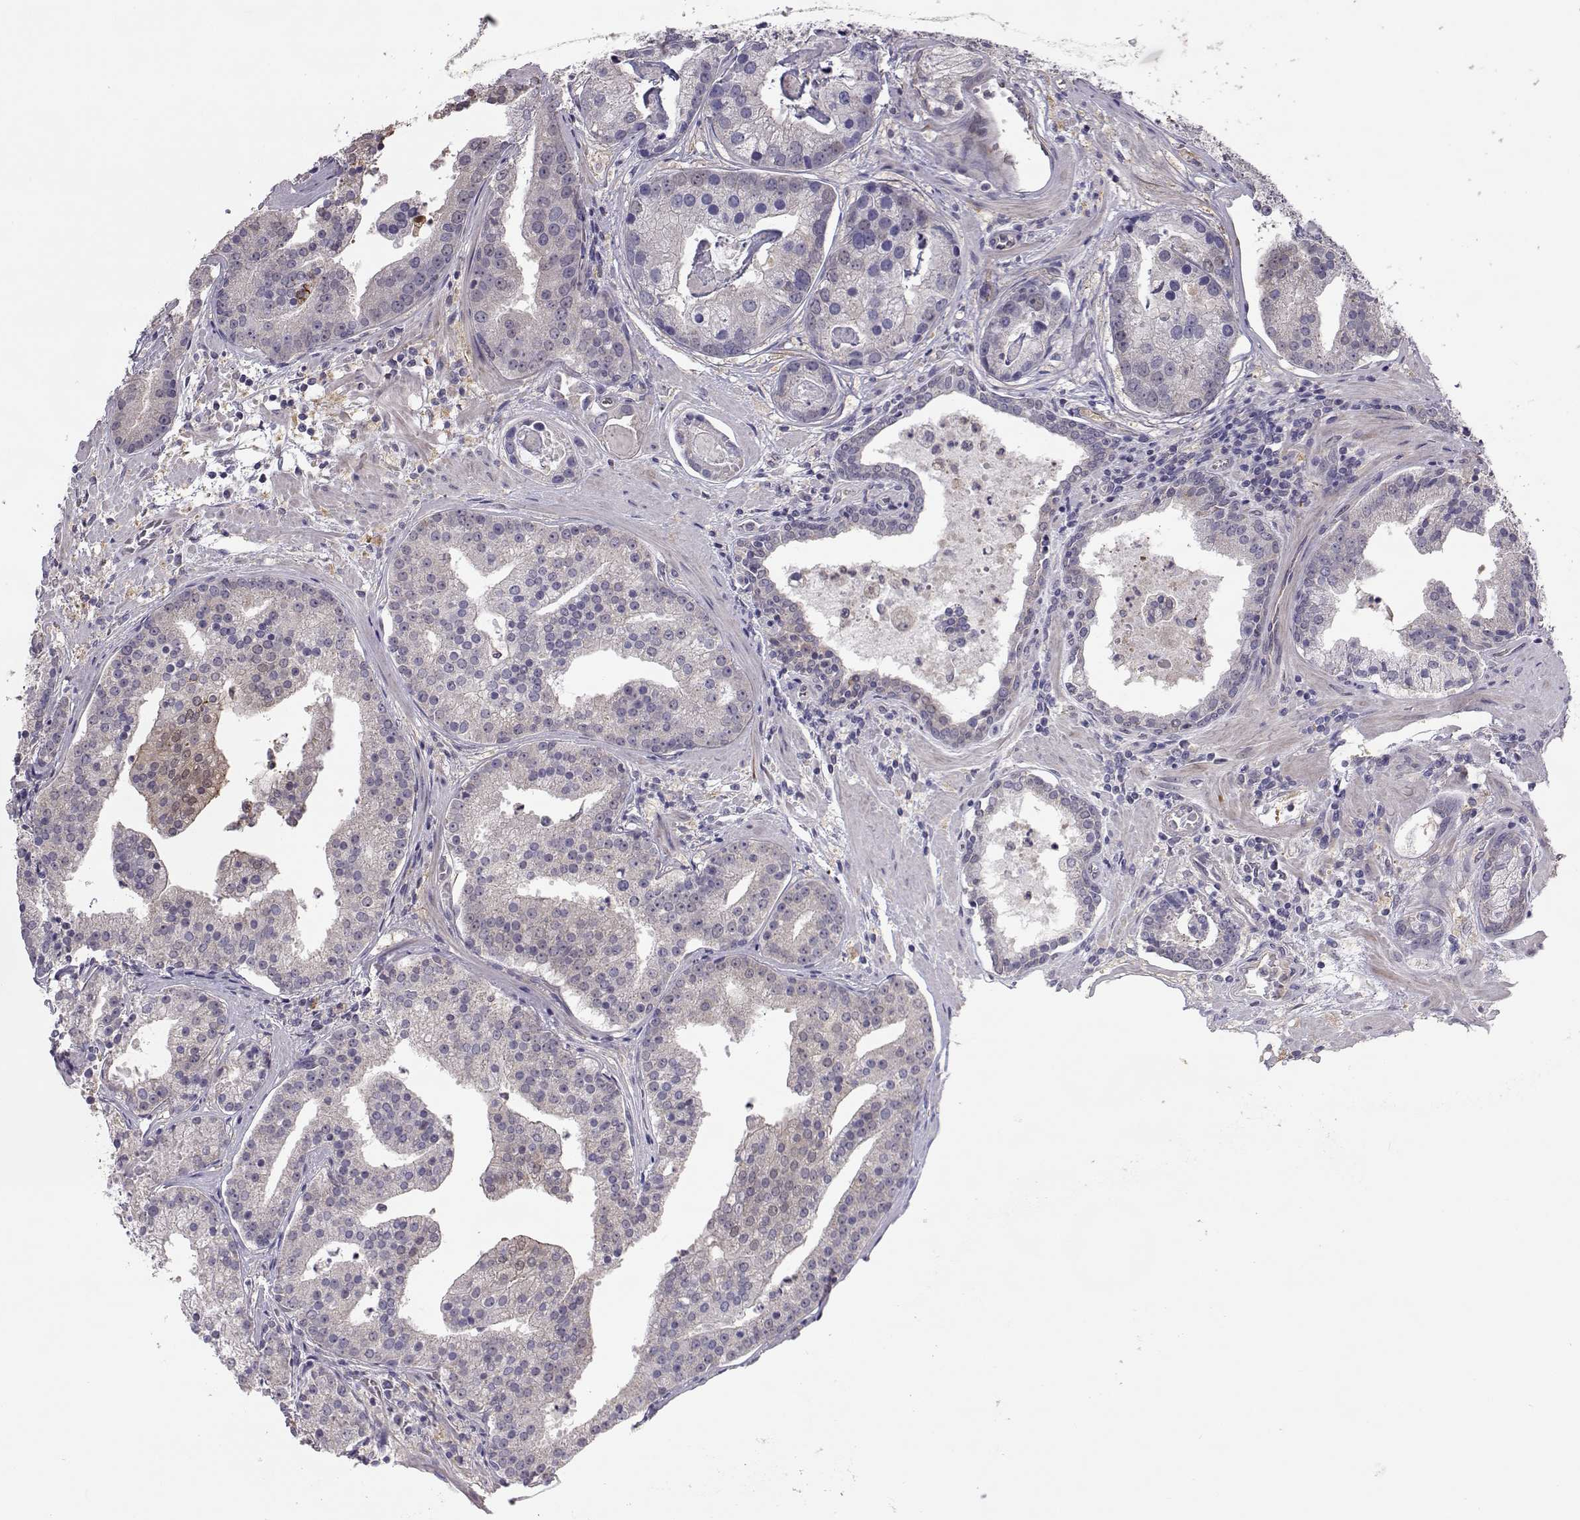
{"staining": {"intensity": "moderate", "quantity": "<25%", "location": "cytoplasmic/membranous"}, "tissue": "prostate cancer", "cell_type": "Tumor cells", "image_type": "cancer", "snomed": [{"axis": "morphology", "description": "Adenocarcinoma, NOS"}, {"axis": "topography", "description": "Prostate and seminal vesicle, NOS"}, {"axis": "topography", "description": "Prostate"}], "caption": "Moderate cytoplasmic/membranous positivity is seen in approximately <25% of tumor cells in adenocarcinoma (prostate).", "gene": "NCAM2", "patient": {"sex": "male", "age": 44}}